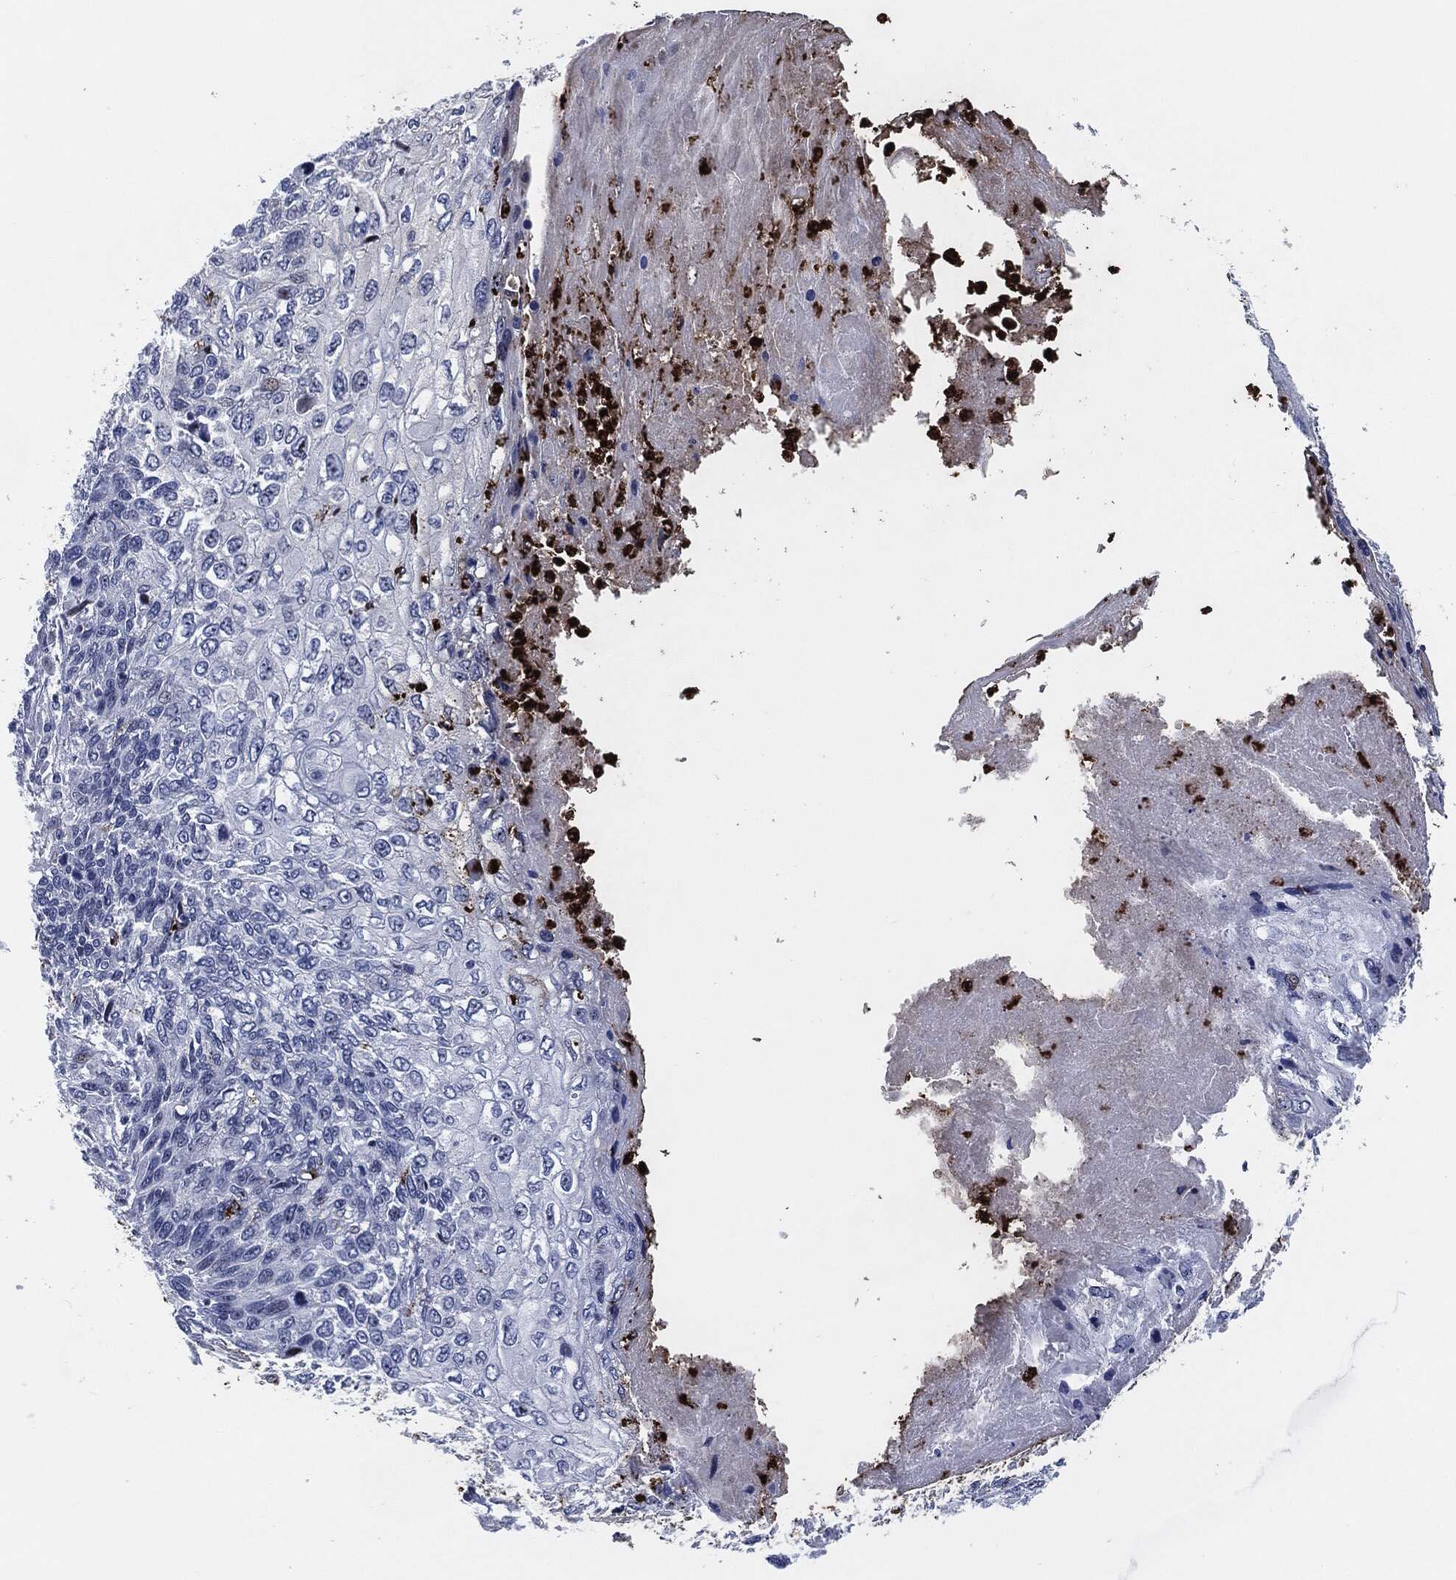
{"staining": {"intensity": "negative", "quantity": "none", "location": "none"}, "tissue": "skin cancer", "cell_type": "Tumor cells", "image_type": "cancer", "snomed": [{"axis": "morphology", "description": "Squamous cell carcinoma, NOS"}, {"axis": "topography", "description": "Skin"}], "caption": "A photomicrograph of human skin cancer is negative for staining in tumor cells.", "gene": "MPO", "patient": {"sex": "male", "age": 92}}